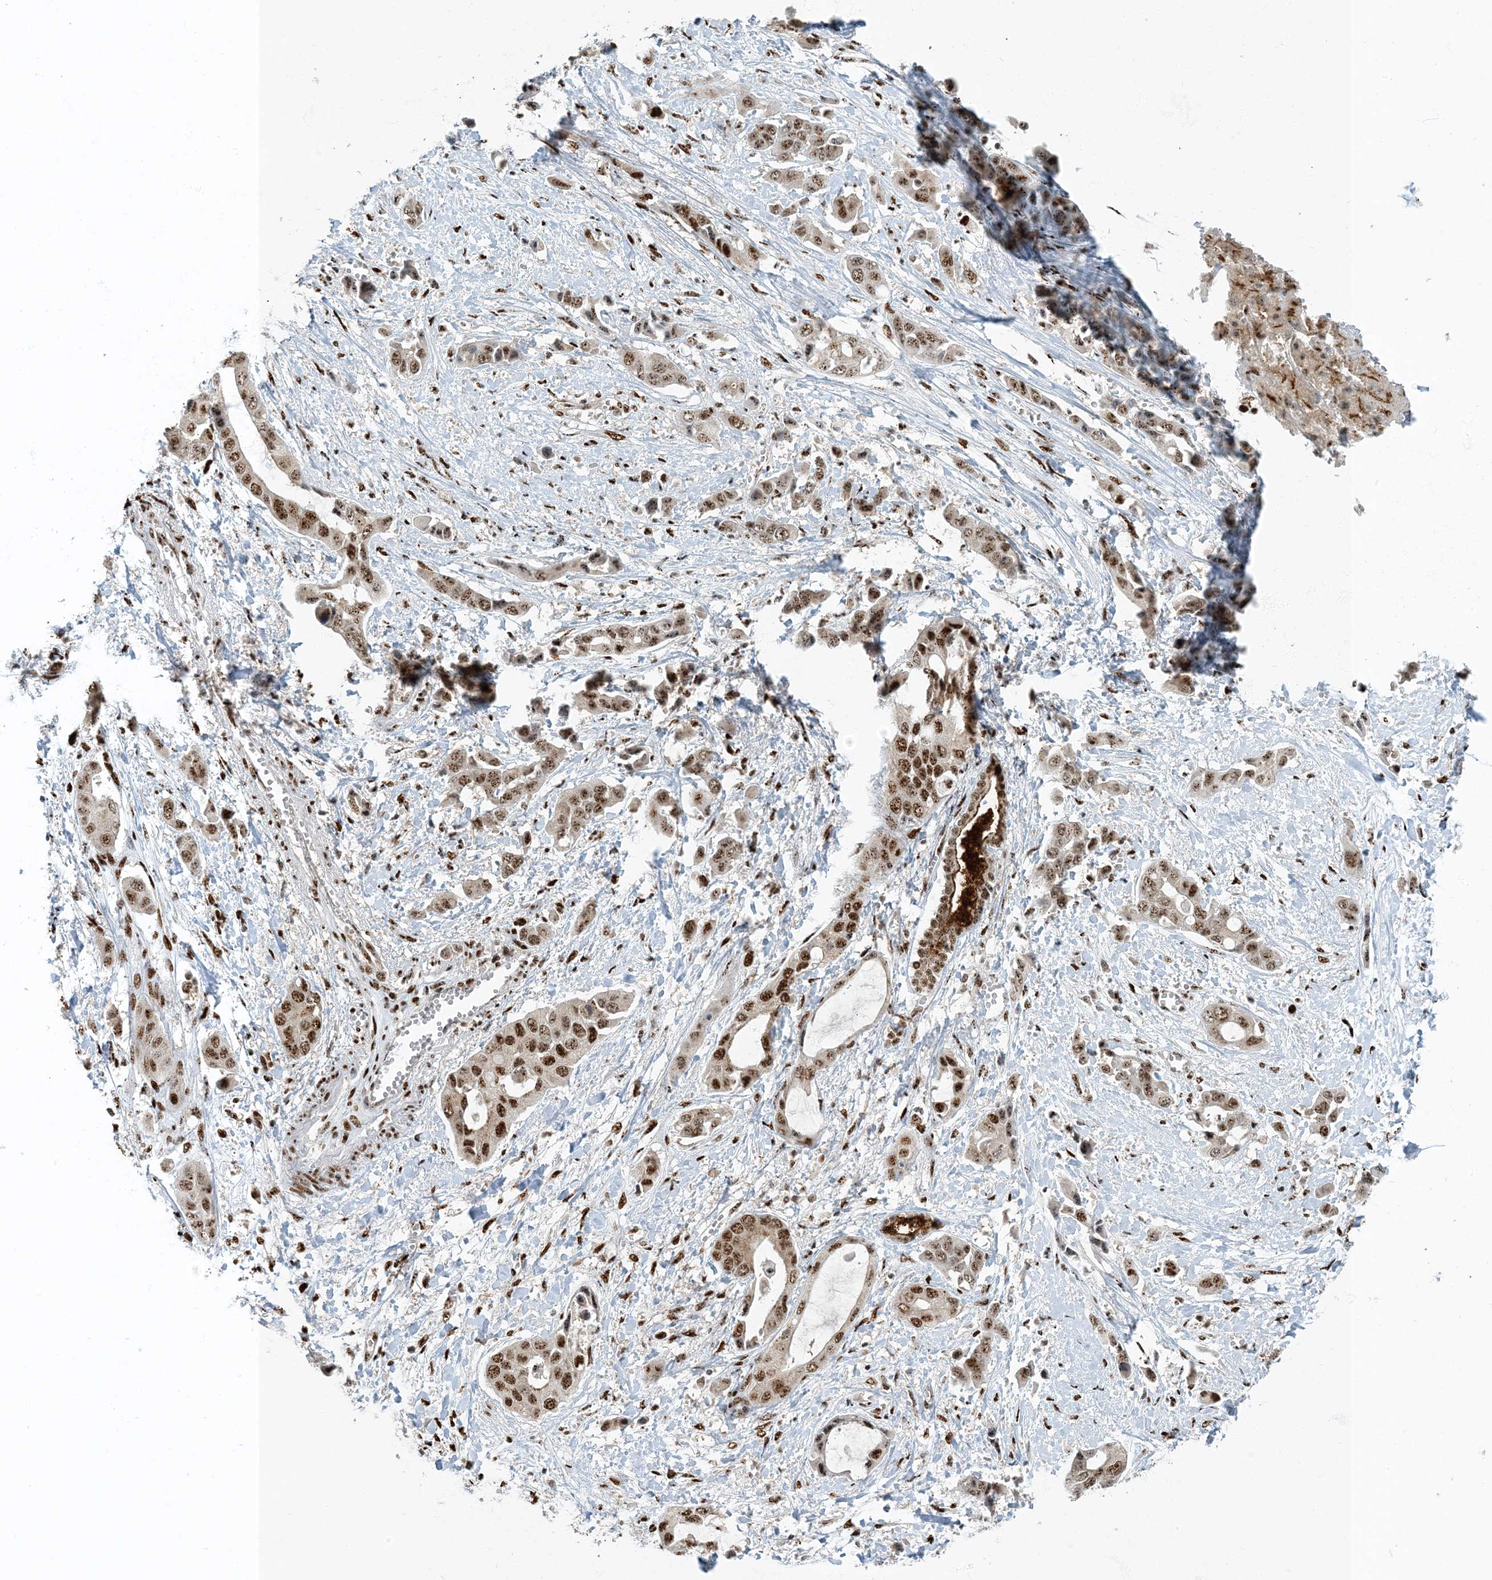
{"staining": {"intensity": "moderate", "quantity": ">75%", "location": "nuclear"}, "tissue": "liver cancer", "cell_type": "Tumor cells", "image_type": "cancer", "snomed": [{"axis": "morphology", "description": "Cholangiocarcinoma"}, {"axis": "topography", "description": "Liver"}], "caption": "Protein analysis of liver cholangiocarcinoma tissue shows moderate nuclear staining in about >75% of tumor cells. (Stains: DAB in brown, nuclei in blue, Microscopy: brightfield microscopy at high magnification).", "gene": "MBD1", "patient": {"sex": "female", "age": 52}}